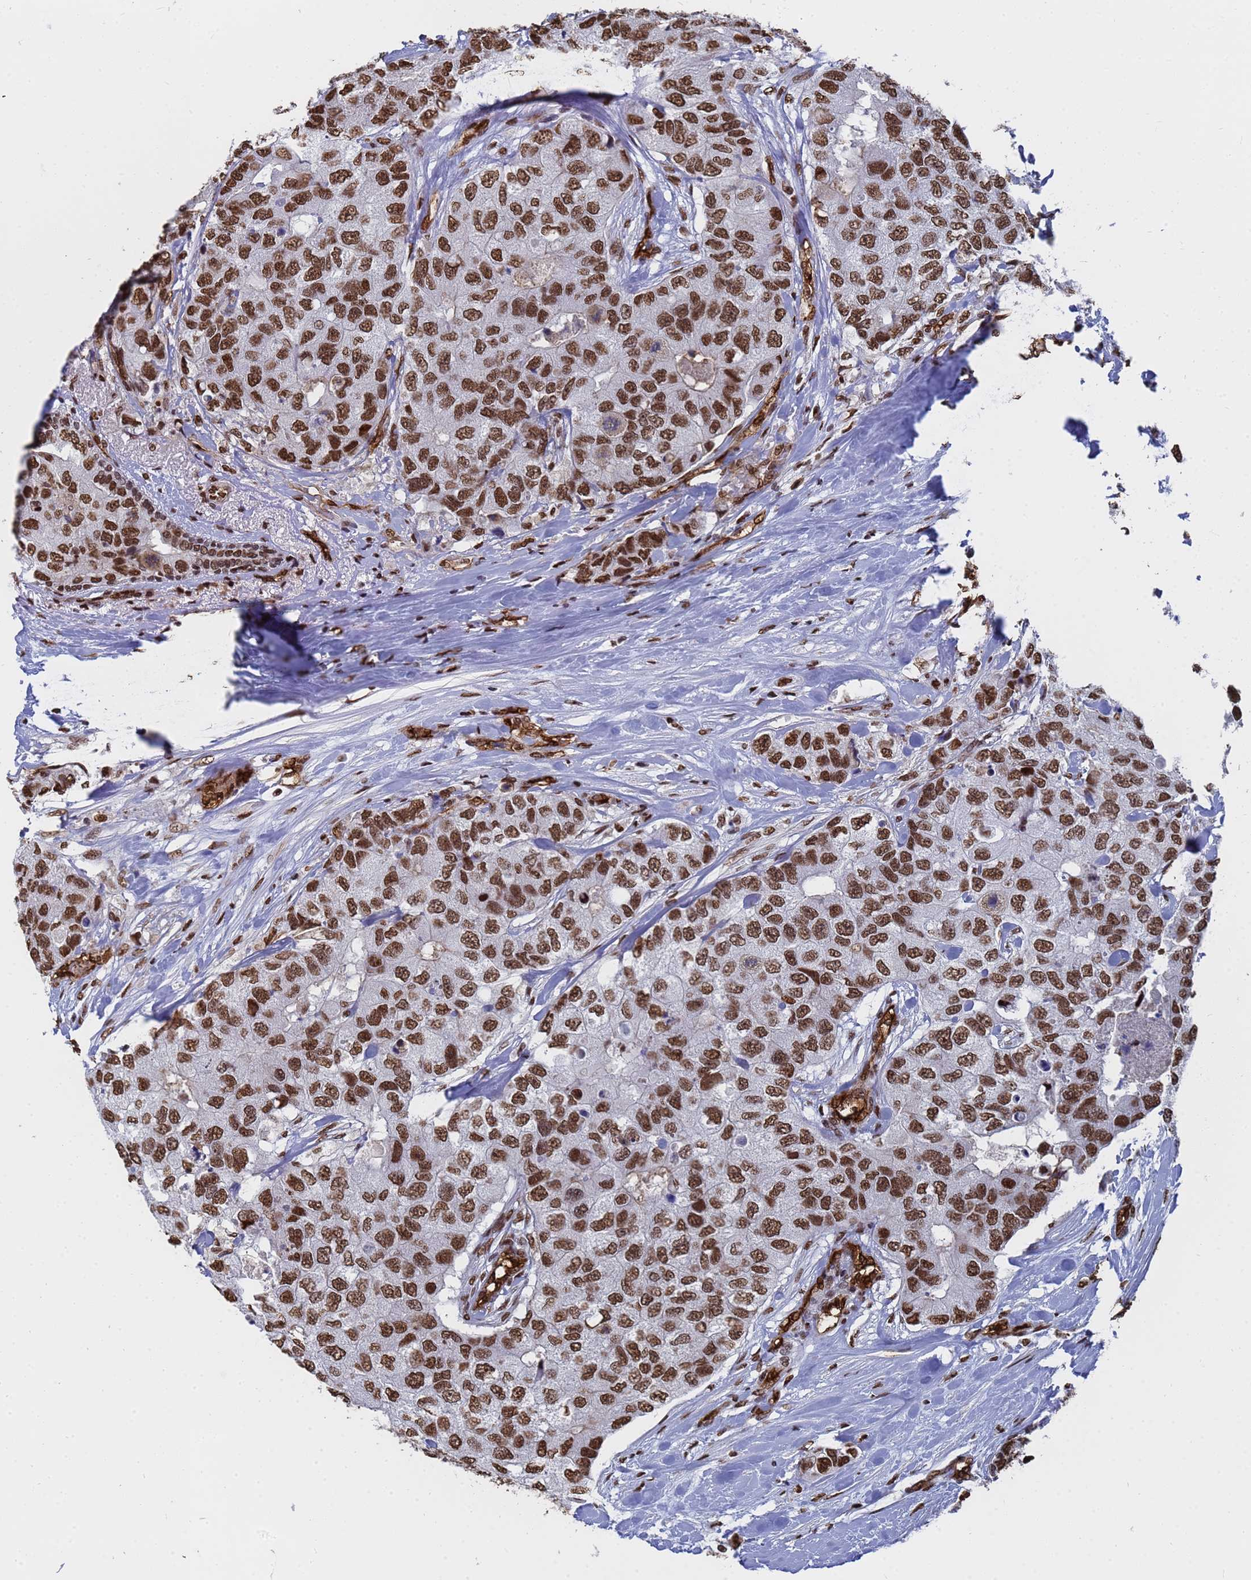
{"staining": {"intensity": "strong", "quantity": ">75%", "location": "nuclear"}, "tissue": "breast cancer", "cell_type": "Tumor cells", "image_type": "cancer", "snomed": [{"axis": "morphology", "description": "Duct carcinoma"}, {"axis": "topography", "description": "Breast"}], "caption": "Protein expression analysis of infiltrating ductal carcinoma (breast) displays strong nuclear expression in approximately >75% of tumor cells.", "gene": "RAVER2", "patient": {"sex": "female", "age": 62}}